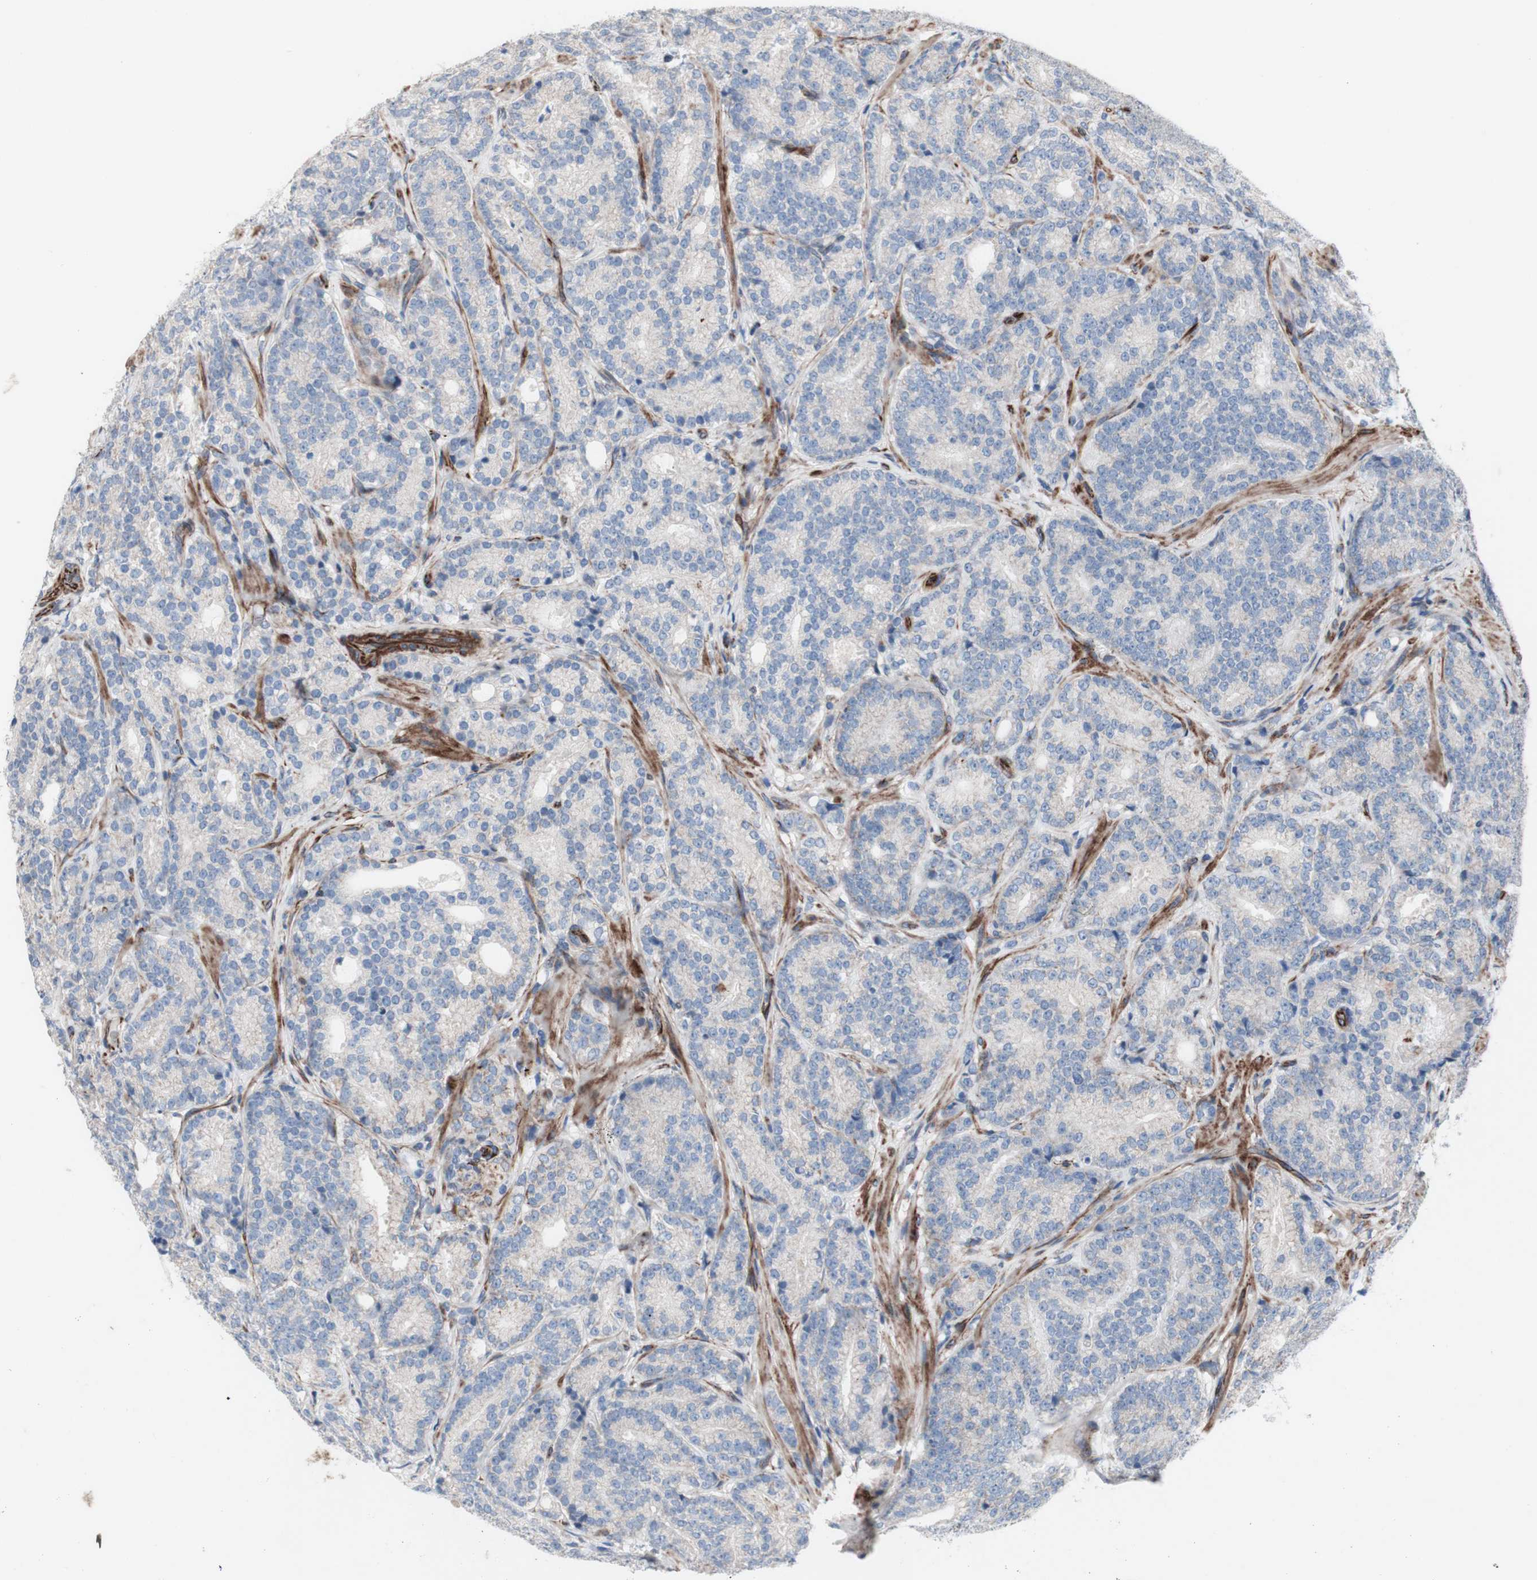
{"staining": {"intensity": "negative", "quantity": "none", "location": "none"}, "tissue": "prostate cancer", "cell_type": "Tumor cells", "image_type": "cancer", "snomed": [{"axis": "morphology", "description": "Adenocarcinoma, High grade"}, {"axis": "topography", "description": "Prostate"}], "caption": "Immunohistochemical staining of human prostate high-grade adenocarcinoma reveals no significant positivity in tumor cells. (Immunohistochemistry, brightfield microscopy, high magnification).", "gene": "AGPAT5", "patient": {"sex": "male", "age": 61}}